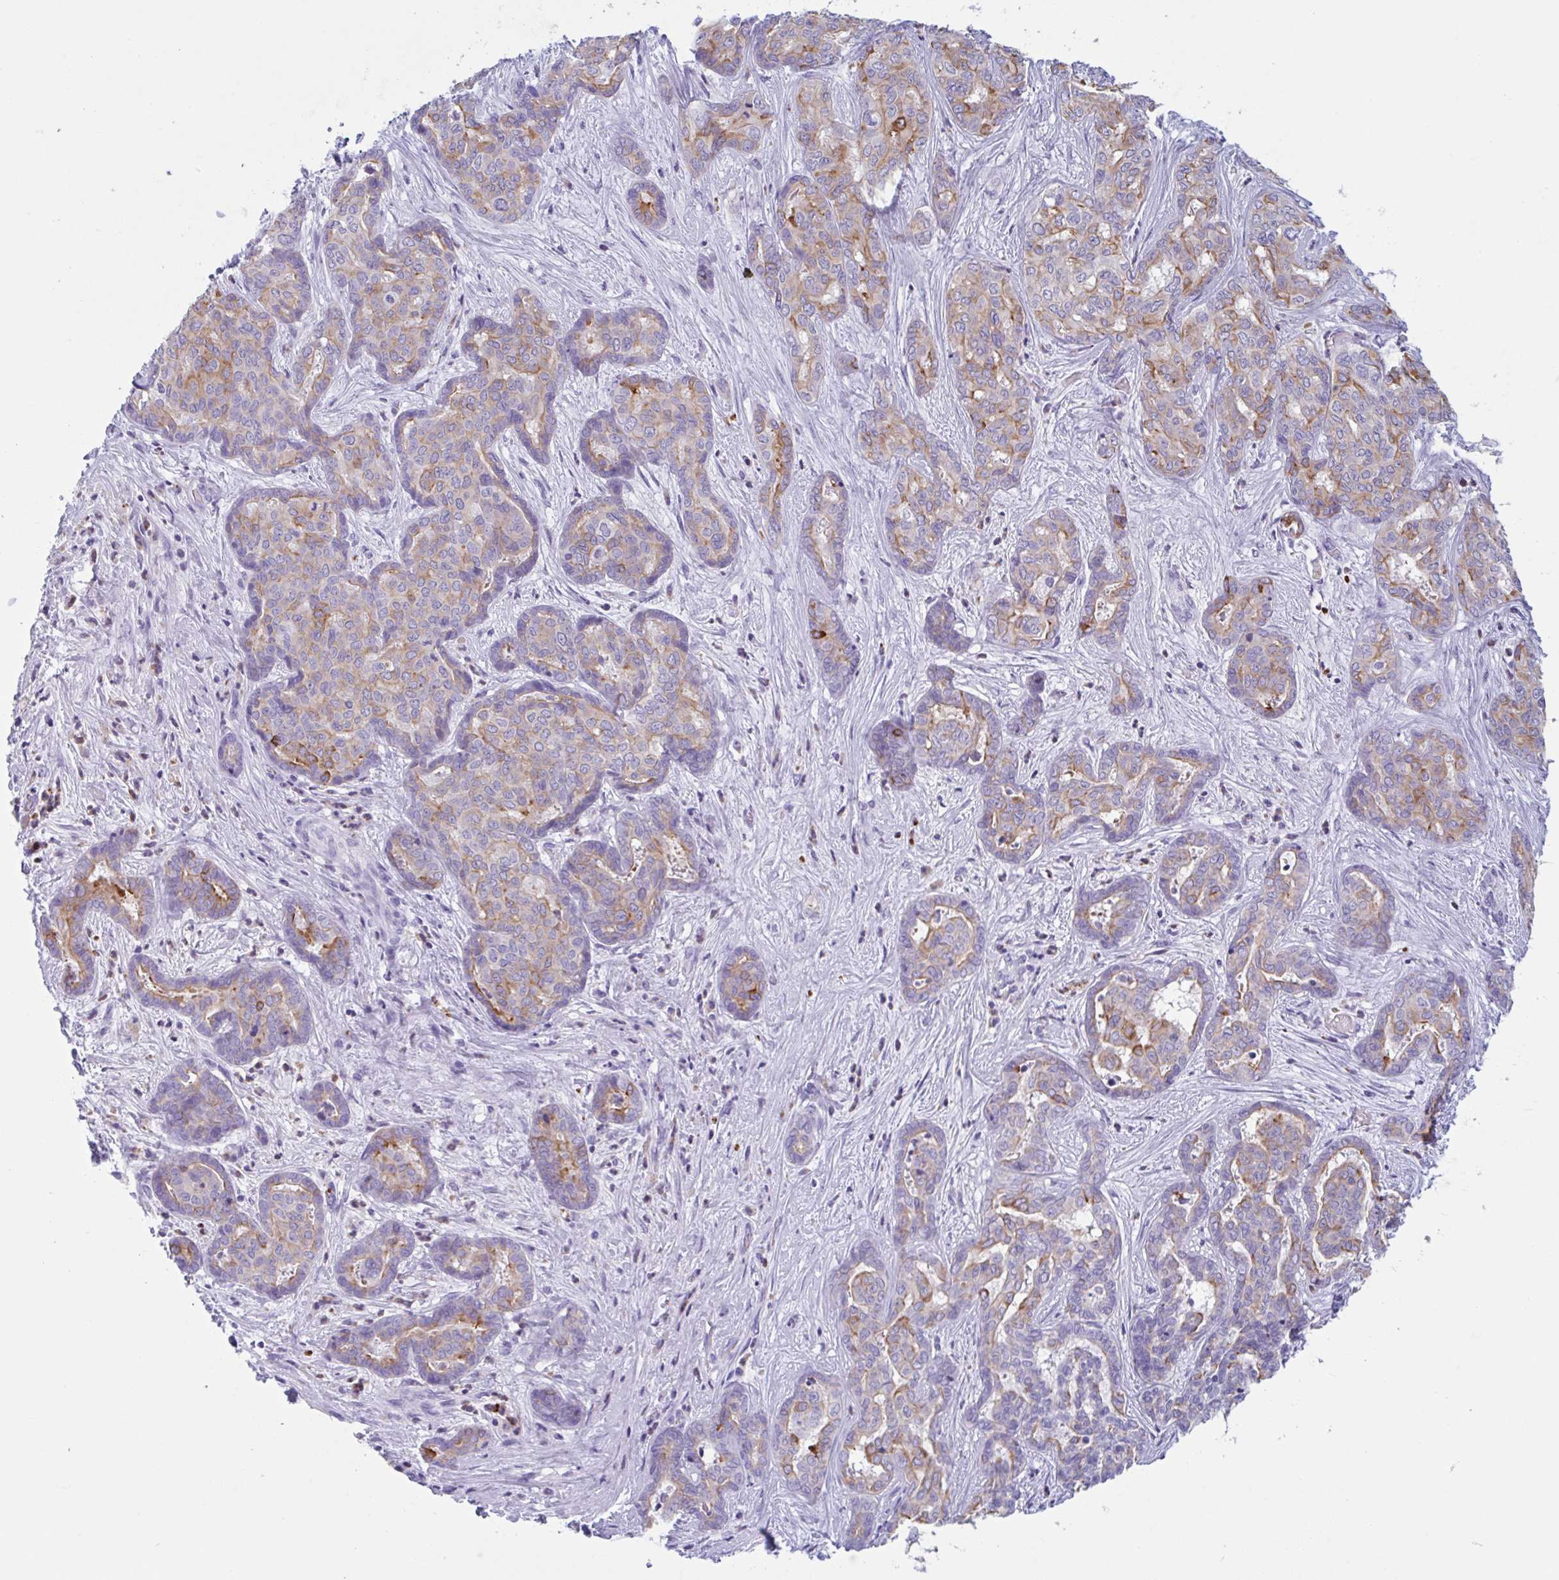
{"staining": {"intensity": "moderate", "quantity": "25%-75%", "location": "cytoplasmic/membranous"}, "tissue": "liver cancer", "cell_type": "Tumor cells", "image_type": "cancer", "snomed": [{"axis": "morphology", "description": "Cholangiocarcinoma"}, {"axis": "topography", "description": "Liver"}], "caption": "DAB immunohistochemical staining of human liver cancer displays moderate cytoplasmic/membranous protein staining in approximately 25%-75% of tumor cells. The protein is shown in brown color, while the nuclei are stained blue.", "gene": "DTWD2", "patient": {"sex": "female", "age": 64}}